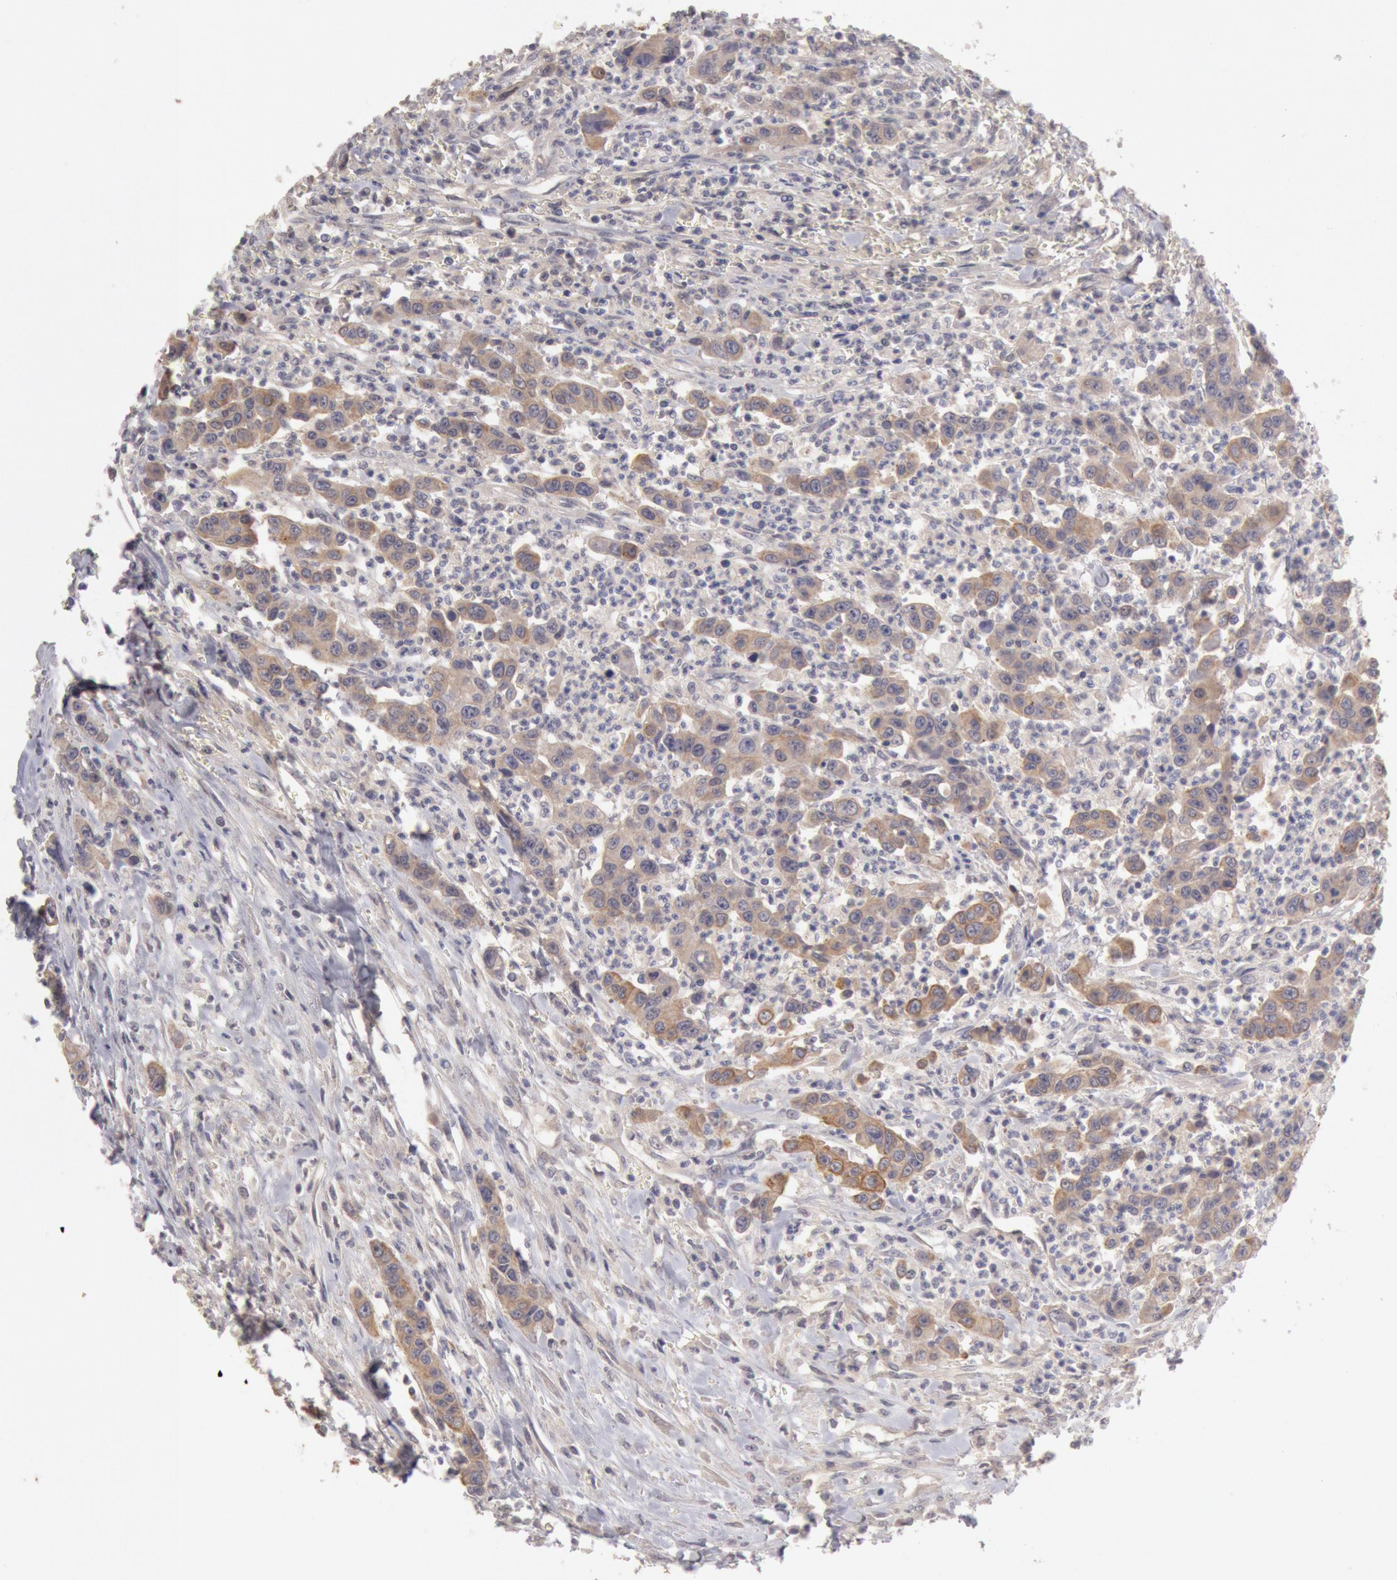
{"staining": {"intensity": "weak", "quantity": ">75%", "location": "cytoplasmic/membranous"}, "tissue": "urothelial cancer", "cell_type": "Tumor cells", "image_type": "cancer", "snomed": [{"axis": "morphology", "description": "Urothelial carcinoma, High grade"}, {"axis": "topography", "description": "Urinary bladder"}], "caption": "High-magnification brightfield microscopy of high-grade urothelial carcinoma stained with DAB (3,3'-diaminobenzidine) (brown) and counterstained with hematoxylin (blue). tumor cells exhibit weak cytoplasmic/membranous positivity is identified in about>75% of cells. Using DAB (3,3'-diaminobenzidine) (brown) and hematoxylin (blue) stains, captured at high magnification using brightfield microscopy.", "gene": "ZFP36L1", "patient": {"sex": "male", "age": 86}}